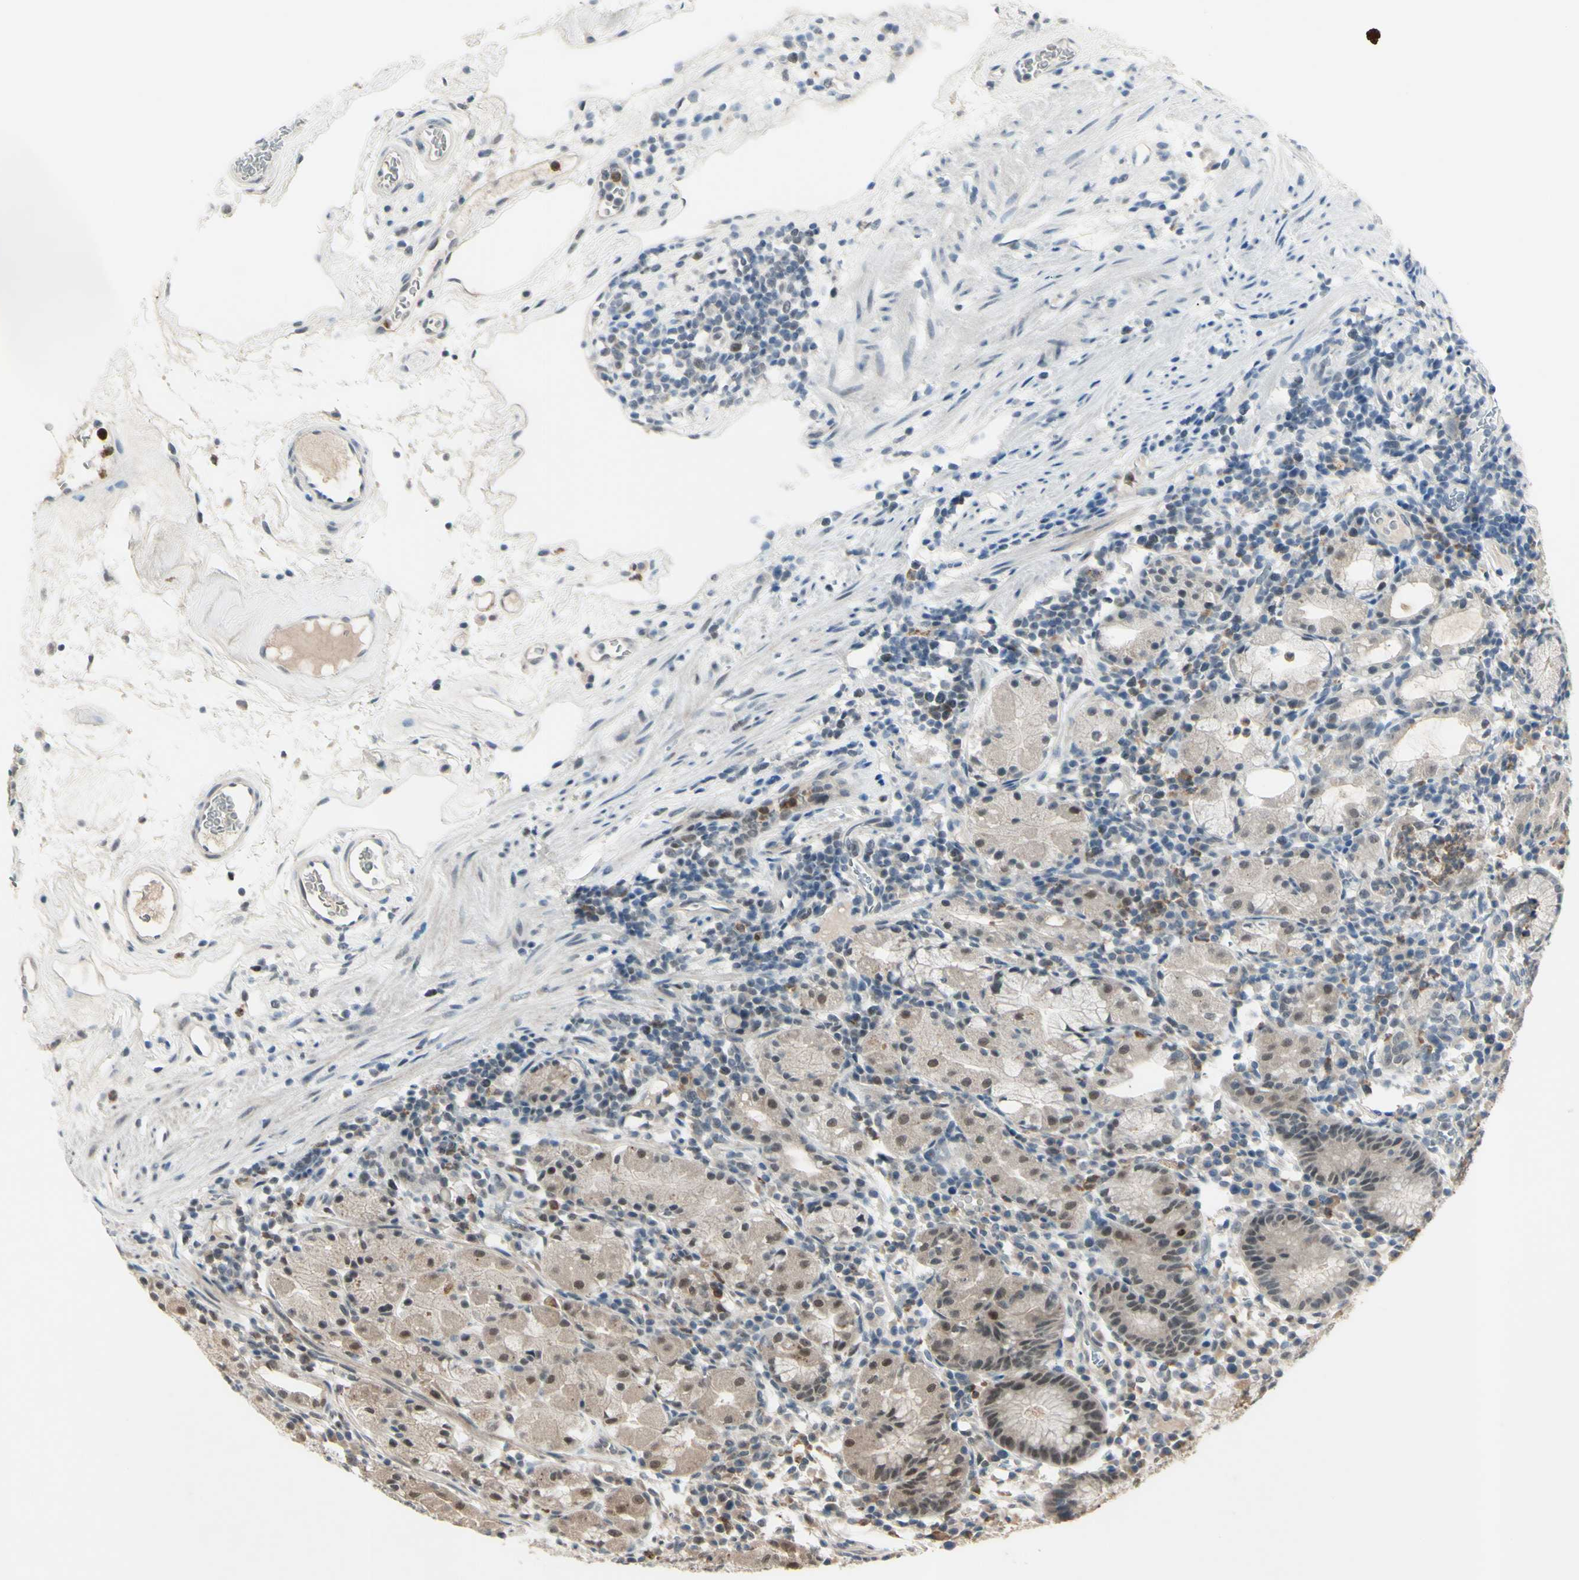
{"staining": {"intensity": "moderate", "quantity": "25%-75%", "location": "cytoplasmic/membranous,nuclear"}, "tissue": "stomach", "cell_type": "Glandular cells", "image_type": "normal", "snomed": [{"axis": "morphology", "description": "Normal tissue, NOS"}, {"axis": "topography", "description": "Stomach"}, {"axis": "topography", "description": "Stomach, lower"}], "caption": "Immunohistochemical staining of benign stomach exhibits moderate cytoplasmic/membranous,nuclear protein positivity in approximately 25%-75% of glandular cells. The staining was performed using DAB, with brown indicating positive protein expression. Nuclei are stained blue with hematoxylin.", "gene": "MLF2", "patient": {"sex": "female", "age": 75}}